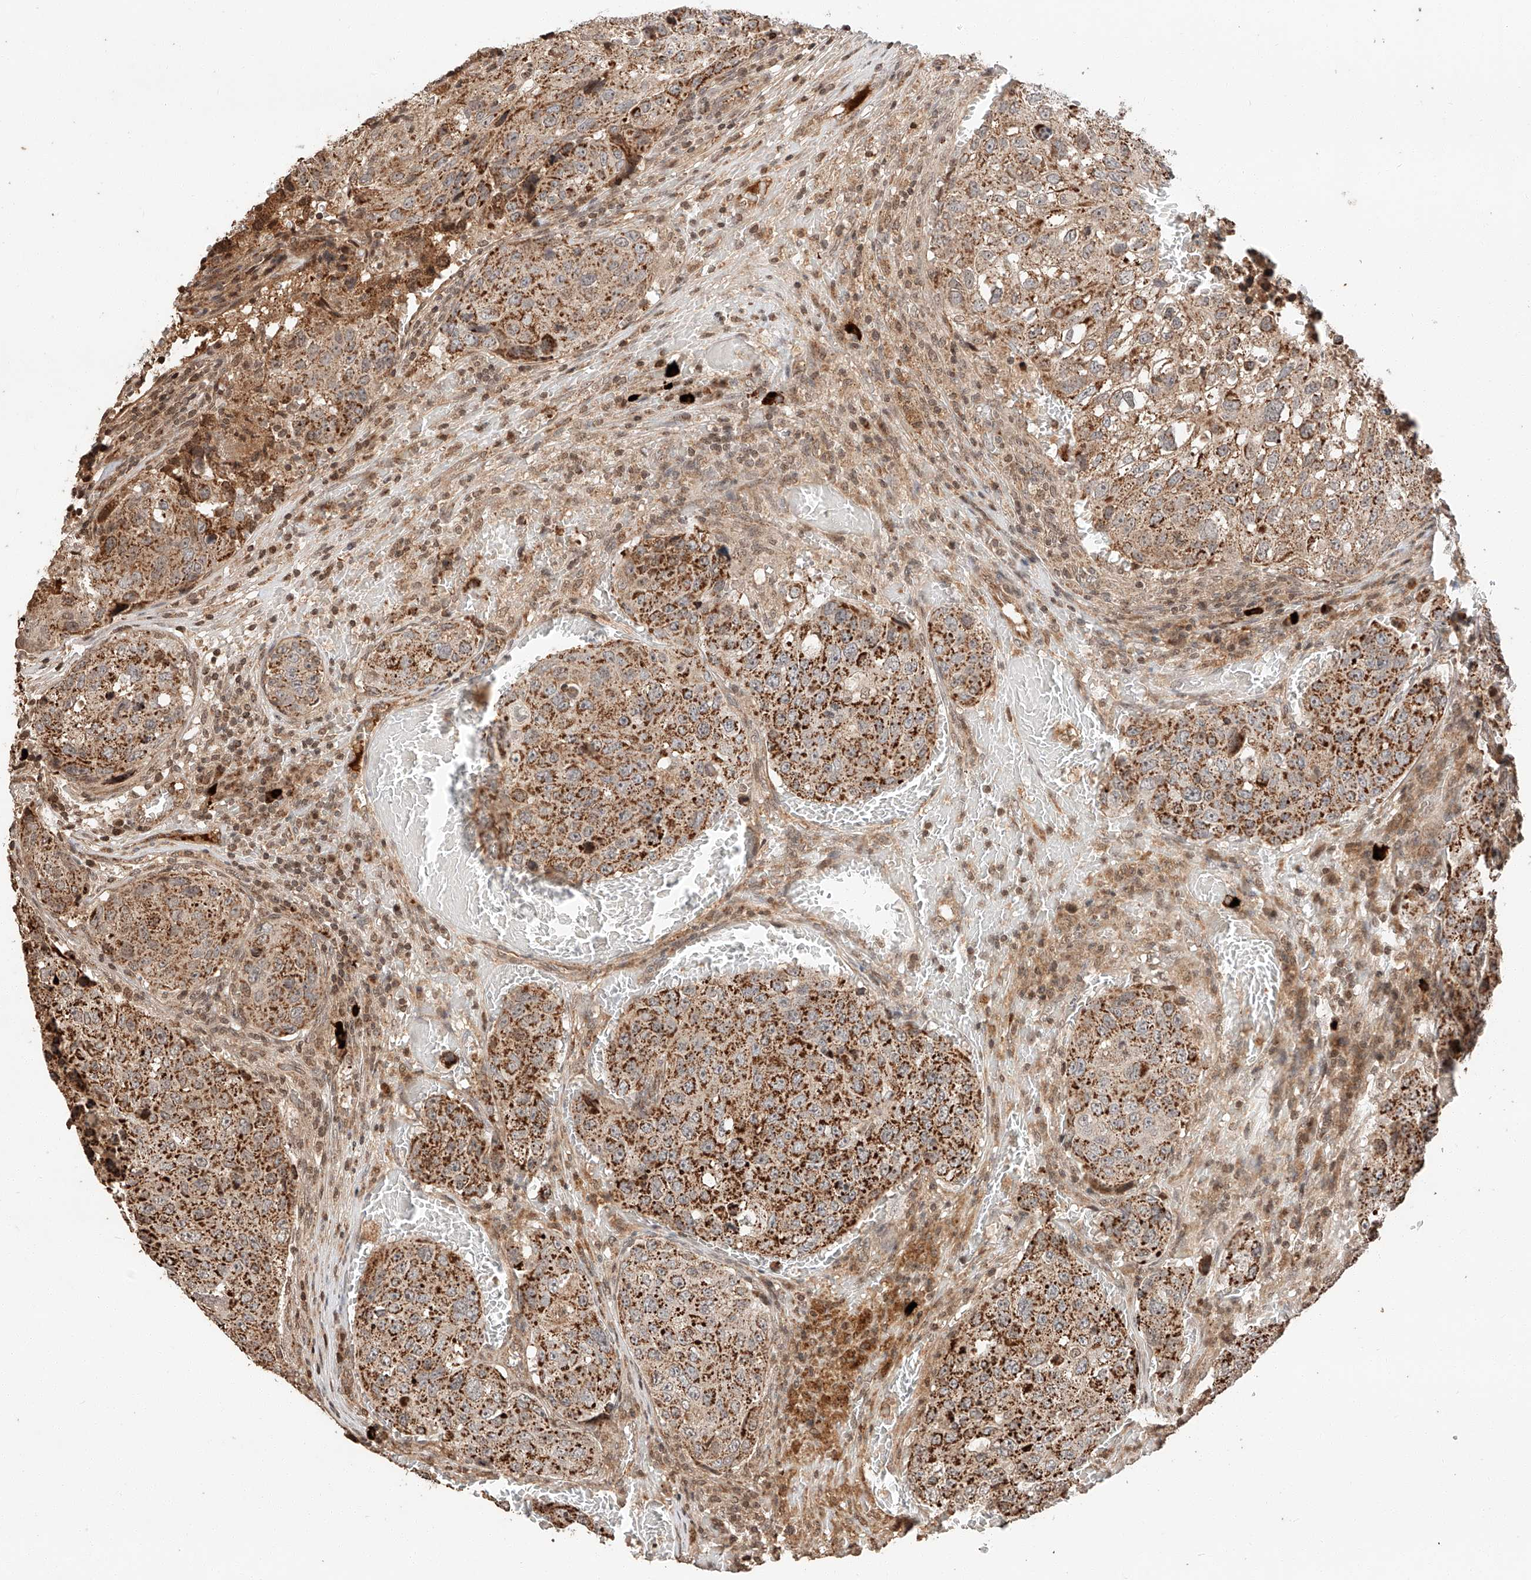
{"staining": {"intensity": "strong", "quantity": ">75%", "location": "cytoplasmic/membranous"}, "tissue": "urothelial cancer", "cell_type": "Tumor cells", "image_type": "cancer", "snomed": [{"axis": "morphology", "description": "Urothelial carcinoma, High grade"}, {"axis": "topography", "description": "Lymph node"}, {"axis": "topography", "description": "Urinary bladder"}], "caption": "Strong cytoplasmic/membranous staining is seen in approximately >75% of tumor cells in high-grade urothelial carcinoma.", "gene": "ARHGAP33", "patient": {"sex": "male", "age": 51}}